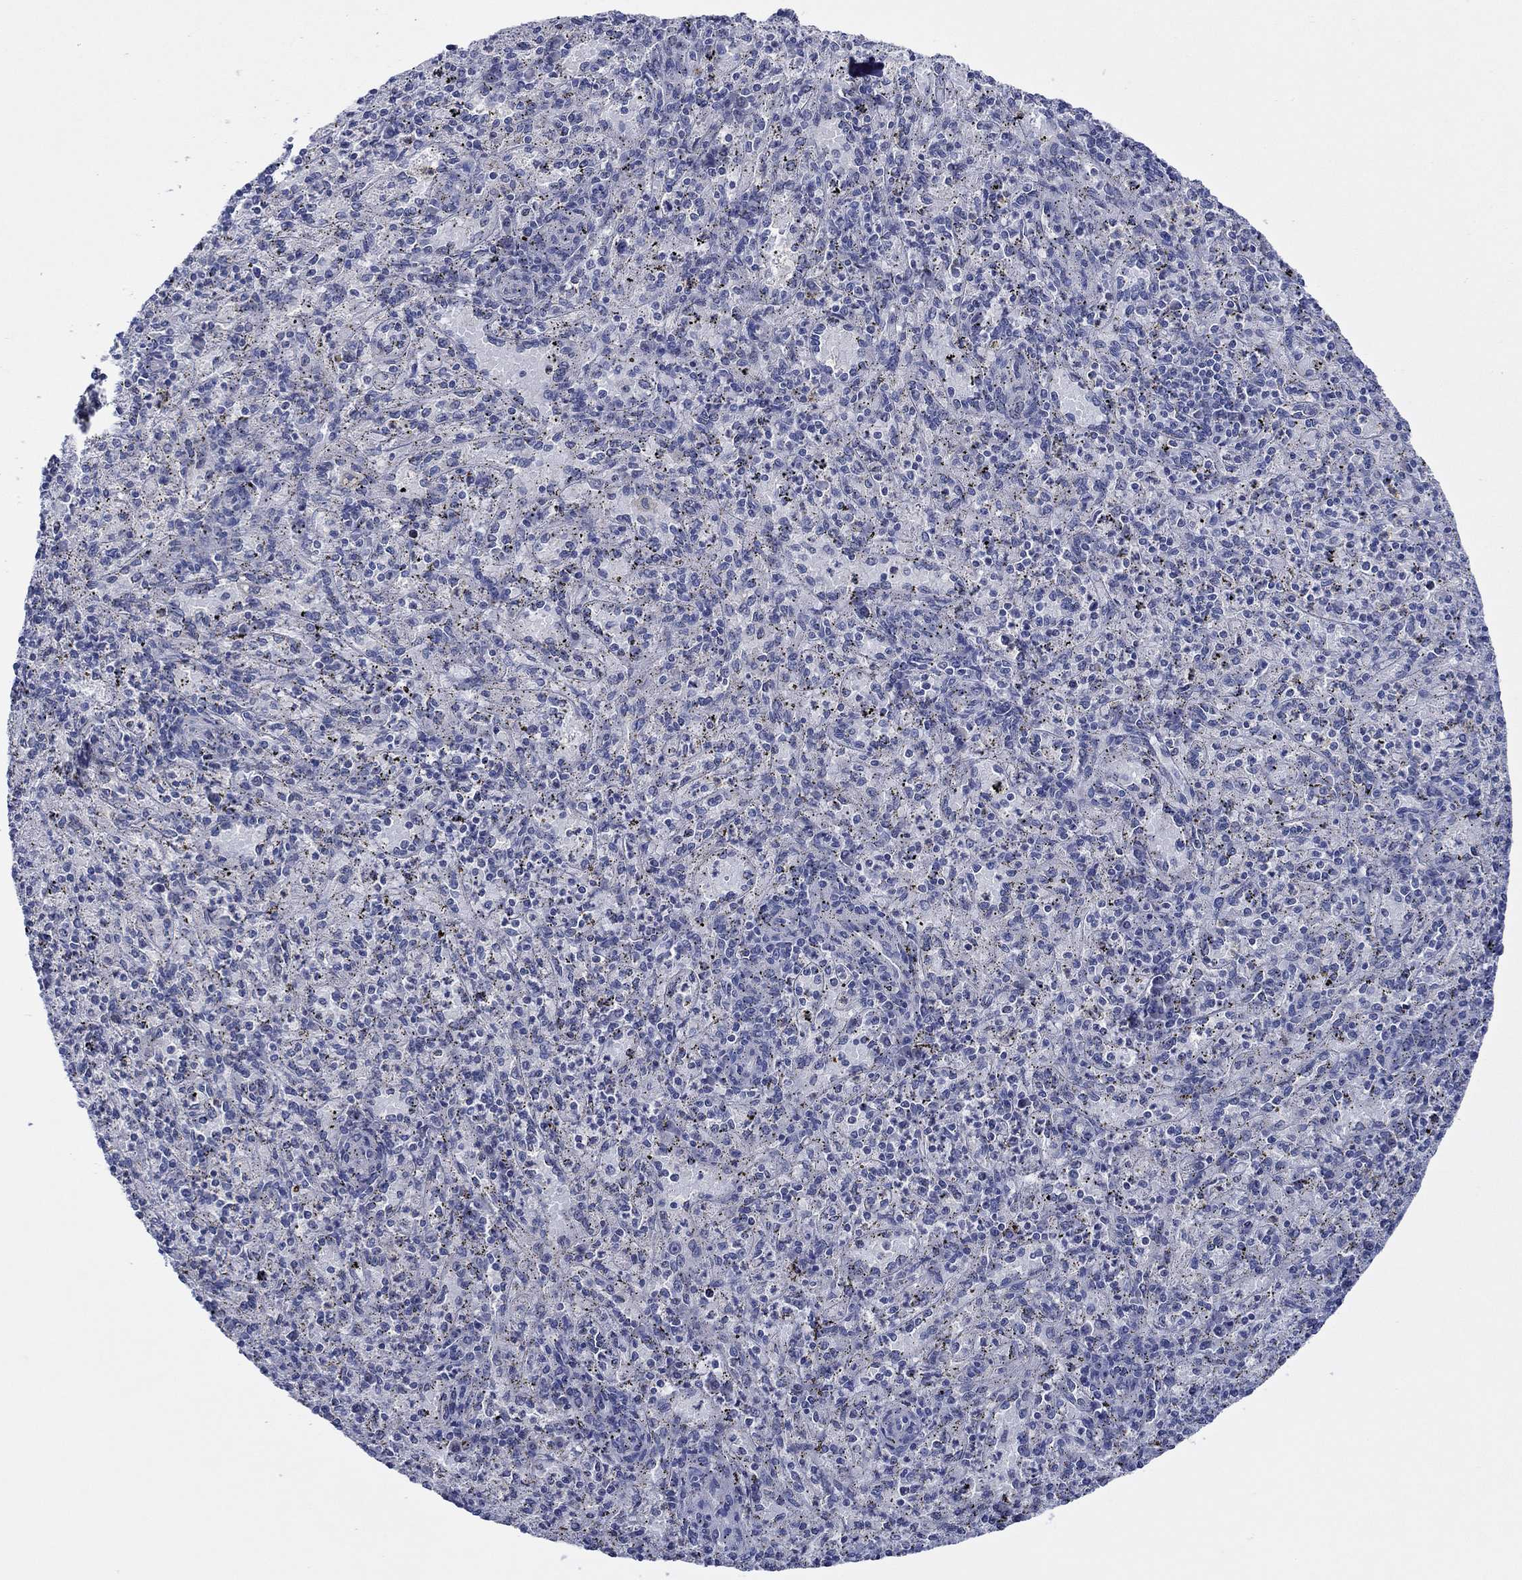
{"staining": {"intensity": "negative", "quantity": "none", "location": "none"}, "tissue": "spleen", "cell_type": "Cells in red pulp", "image_type": "normal", "snomed": [{"axis": "morphology", "description": "Normal tissue, NOS"}, {"axis": "topography", "description": "Spleen"}], "caption": "A high-resolution histopathology image shows IHC staining of benign spleen, which reveals no significant staining in cells in red pulp.", "gene": "SLC34A1", "patient": {"sex": "male", "age": 60}}